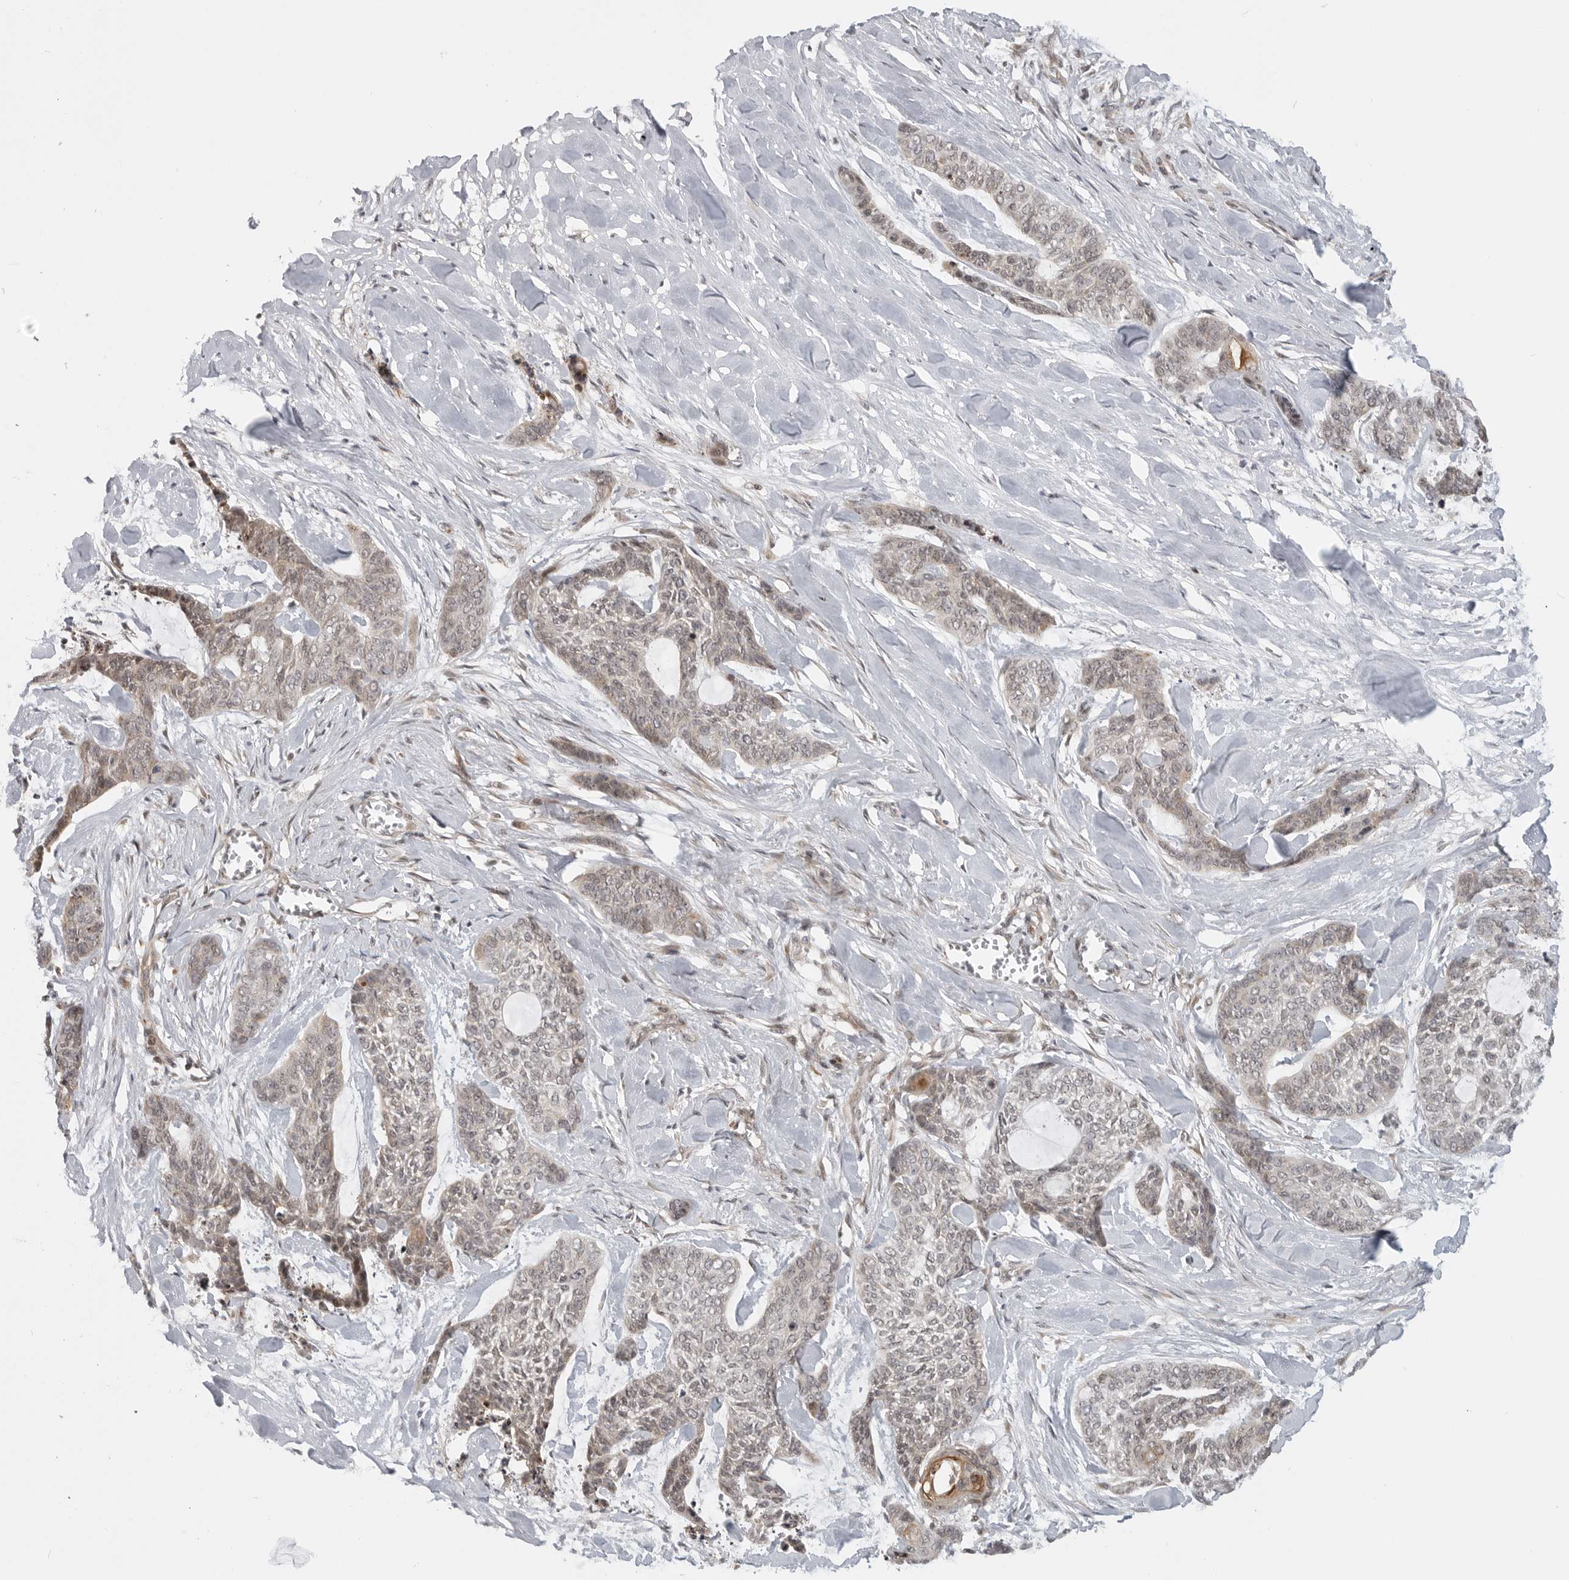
{"staining": {"intensity": "weak", "quantity": "25%-75%", "location": "cytoplasmic/membranous"}, "tissue": "skin cancer", "cell_type": "Tumor cells", "image_type": "cancer", "snomed": [{"axis": "morphology", "description": "Basal cell carcinoma"}, {"axis": "topography", "description": "Skin"}], "caption": "Skin basal cell carcinoma stained for a protein (brown) exhibits weak cytoplasmic/membranous positive expression in approximately 25%-75% of tumor cells.", "gene": "CEP295NL", "patient": {"sex": "female", "age": 64}}